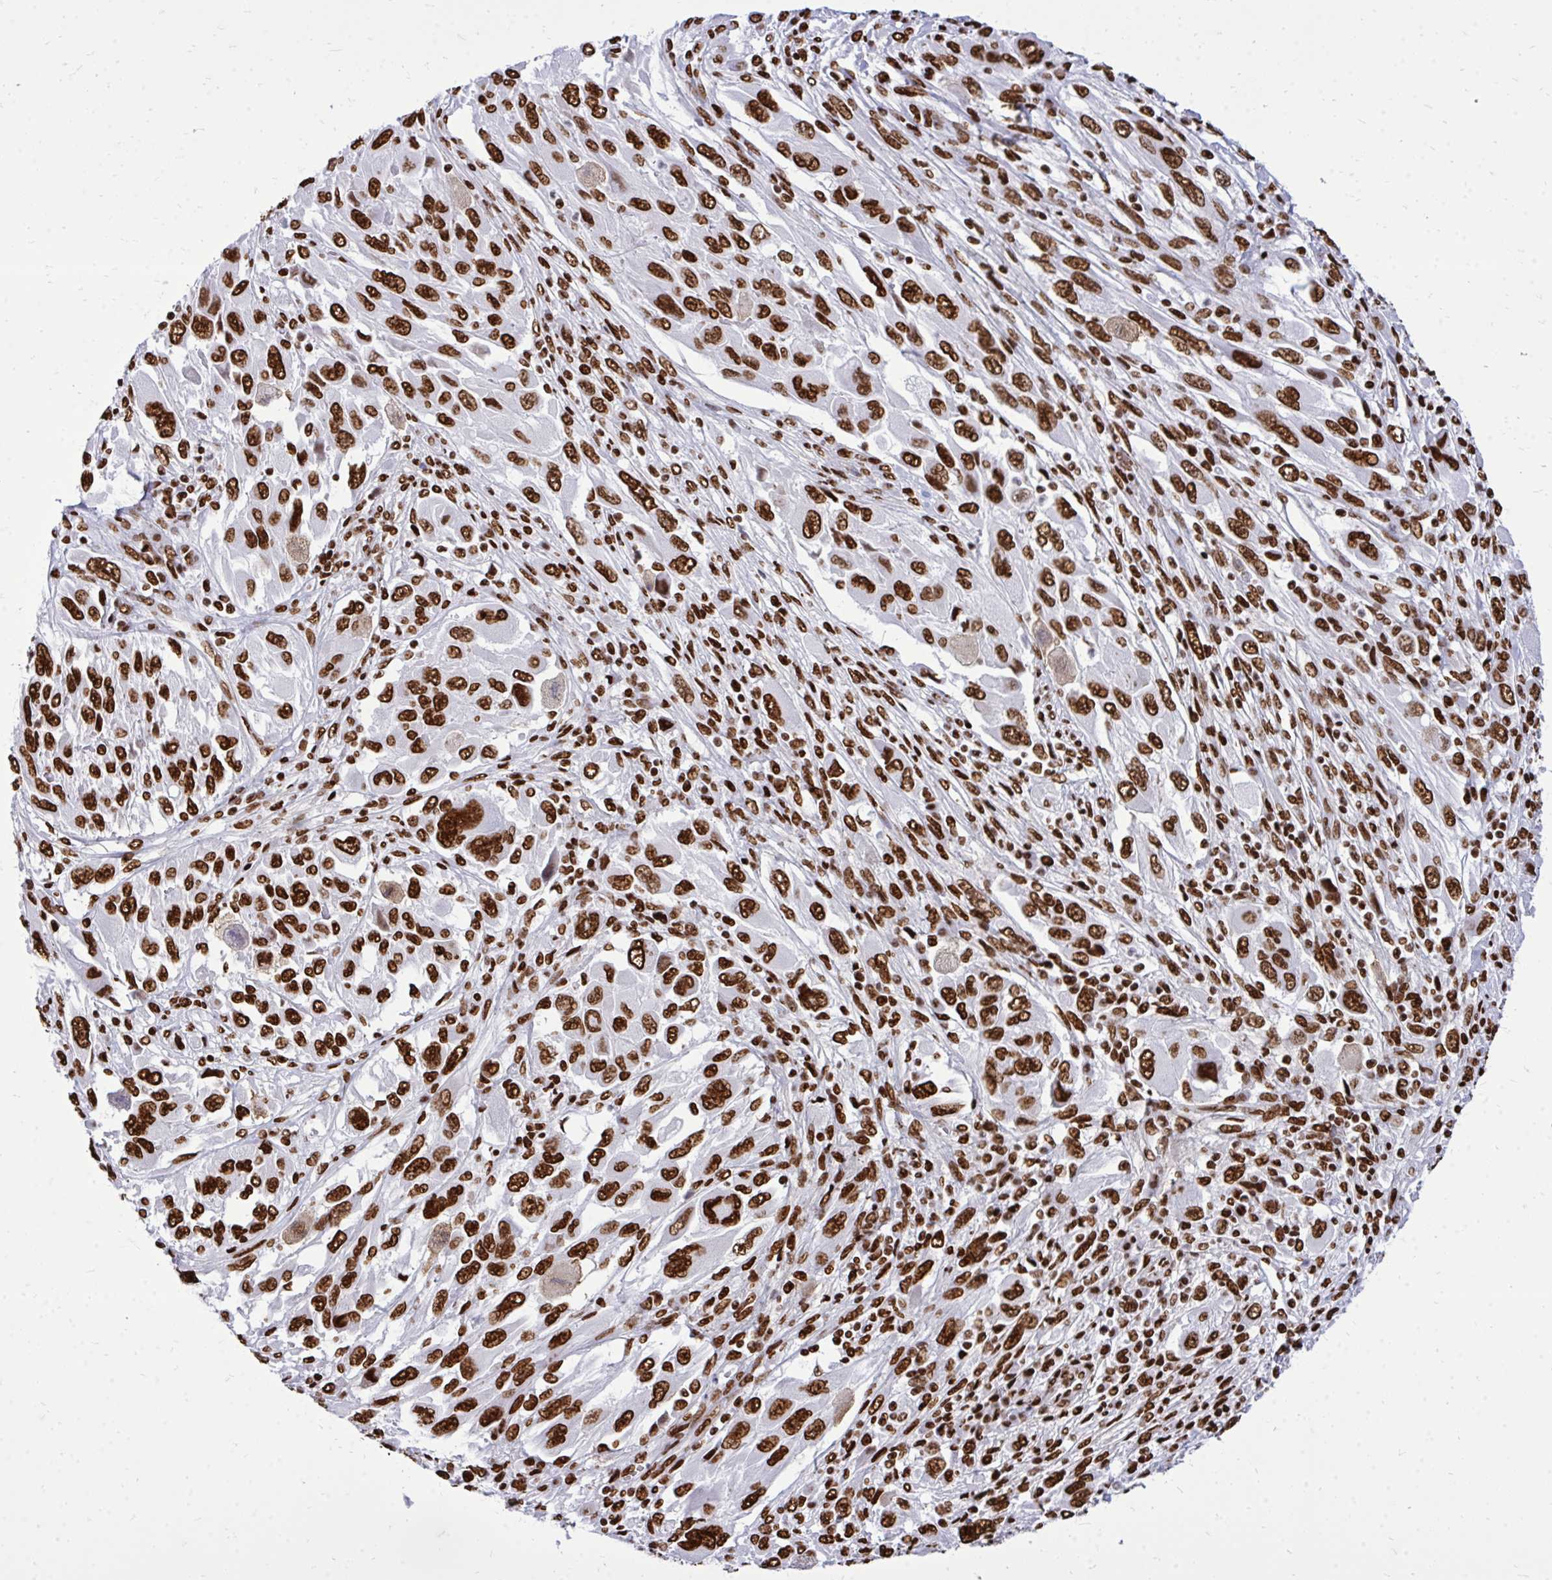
{"staining": {"intensity": "strong", "quantity": ">75%", "location": "nuclear"}, "tissue": "melanoma", "cell_type": "Tumor cells", "image_type": "cancer", "snomed": [{"axis": "morphology", "description": "Malignant melanoma, NOS"}, {"axis": "topography", "description": "Skin"}], "caption": "Melanoma stained for a protein (brown) shows strong nuclear positive positivity in about >75% of tumor cells.", "gene": "TBL1Y", "patient": {"sex": "female", "age": 91}}